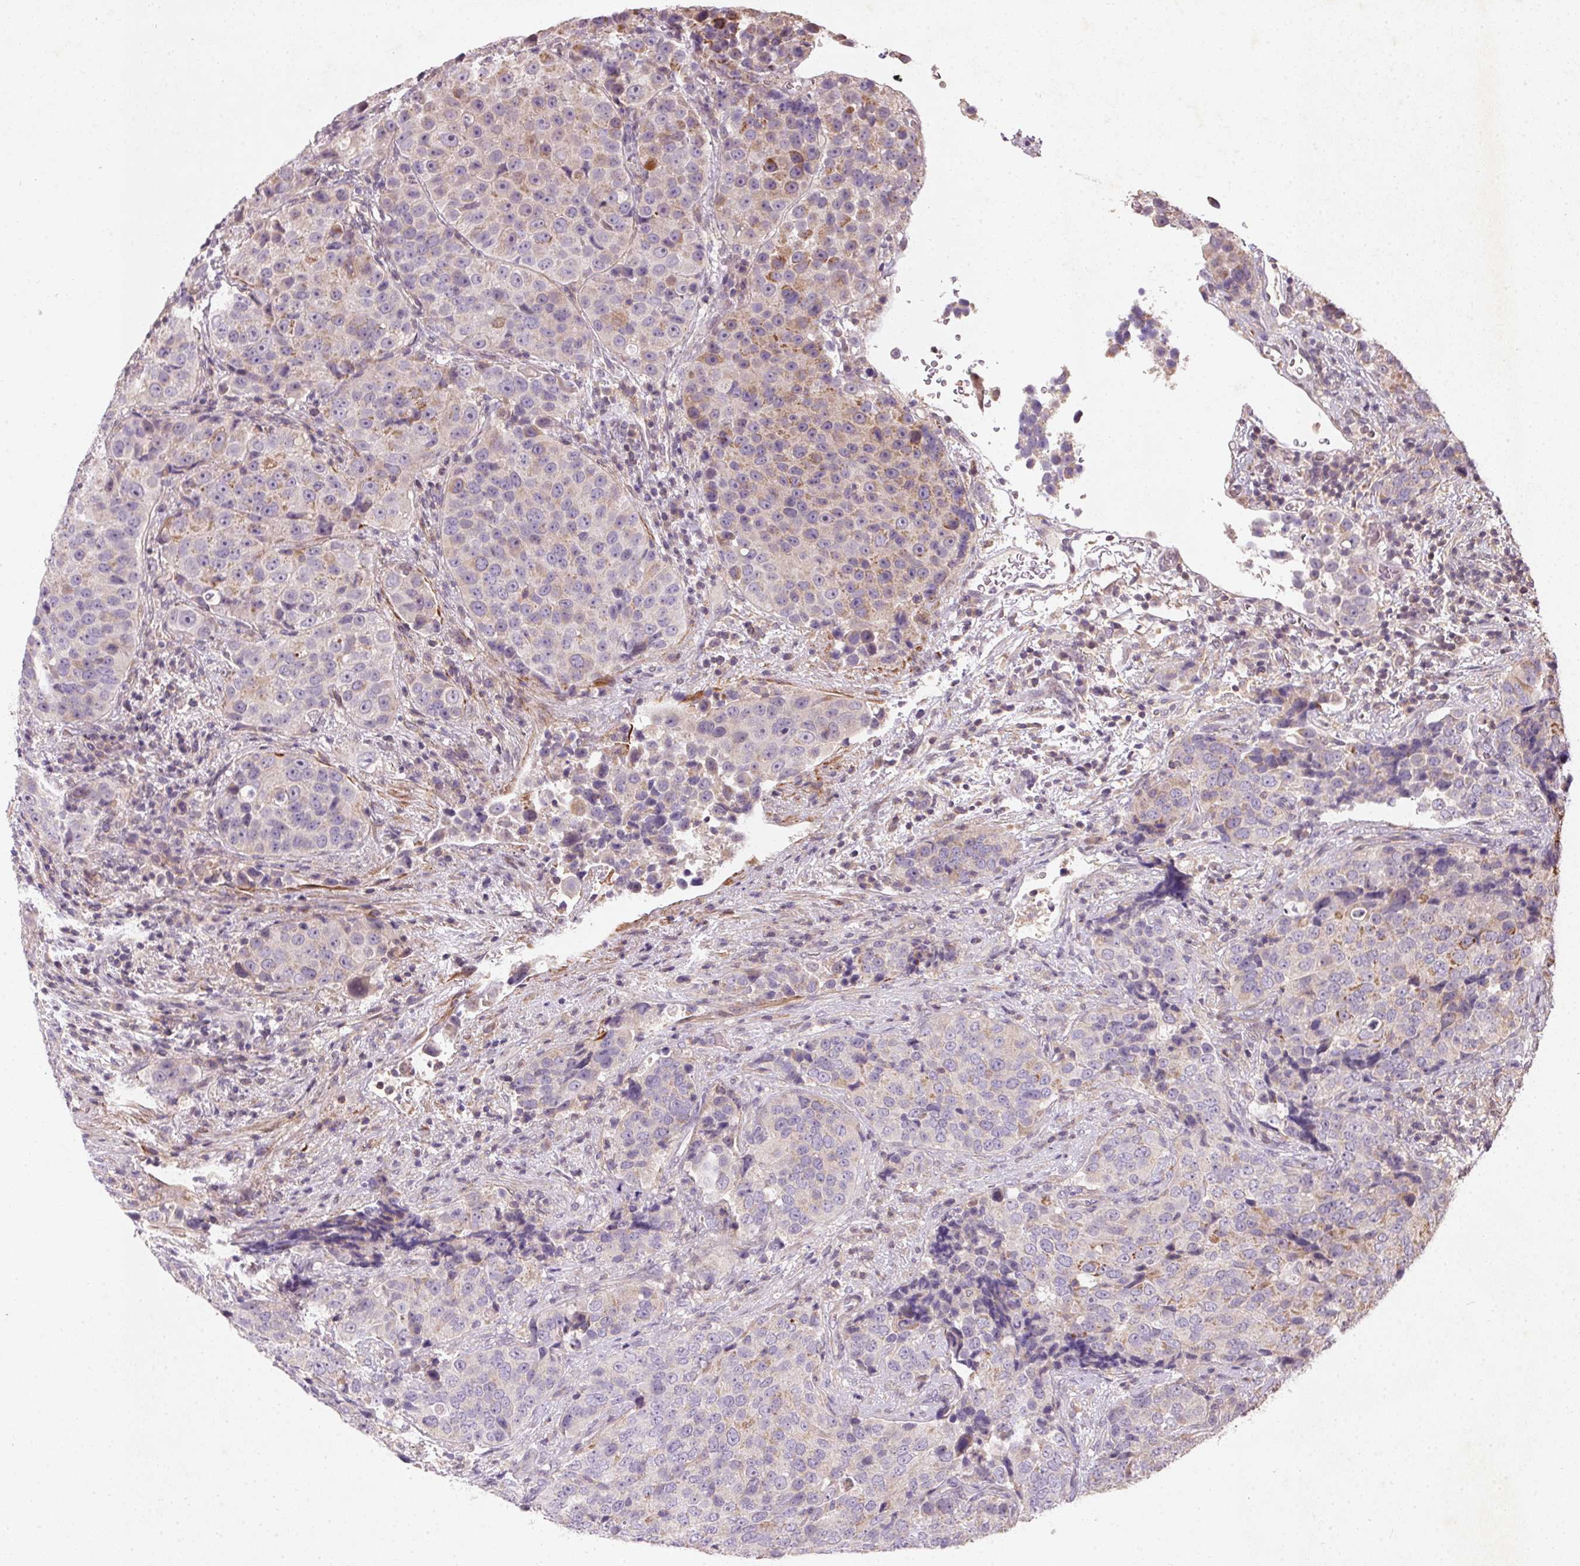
{"staining": {"intensity": "weak", "quantity": "<25%", "location": "cytoplasmic/membranous"}, "tissue": "urothelial cancer", "cell_type": "Tumor cells", "image_type": "cancer", "snomed": [{"axis": "morphology", "description": "Urothelial carcinoma, NOS"}, {"axis": "topography", "description": "Urinary bladder"}], "caption": "A photomicrograph of transitional cell carcinoma stained for a protein displays no brown staining in tumor cells.", "gene": "KCNK15", "patient": {"sex": "male", "age": 52}}